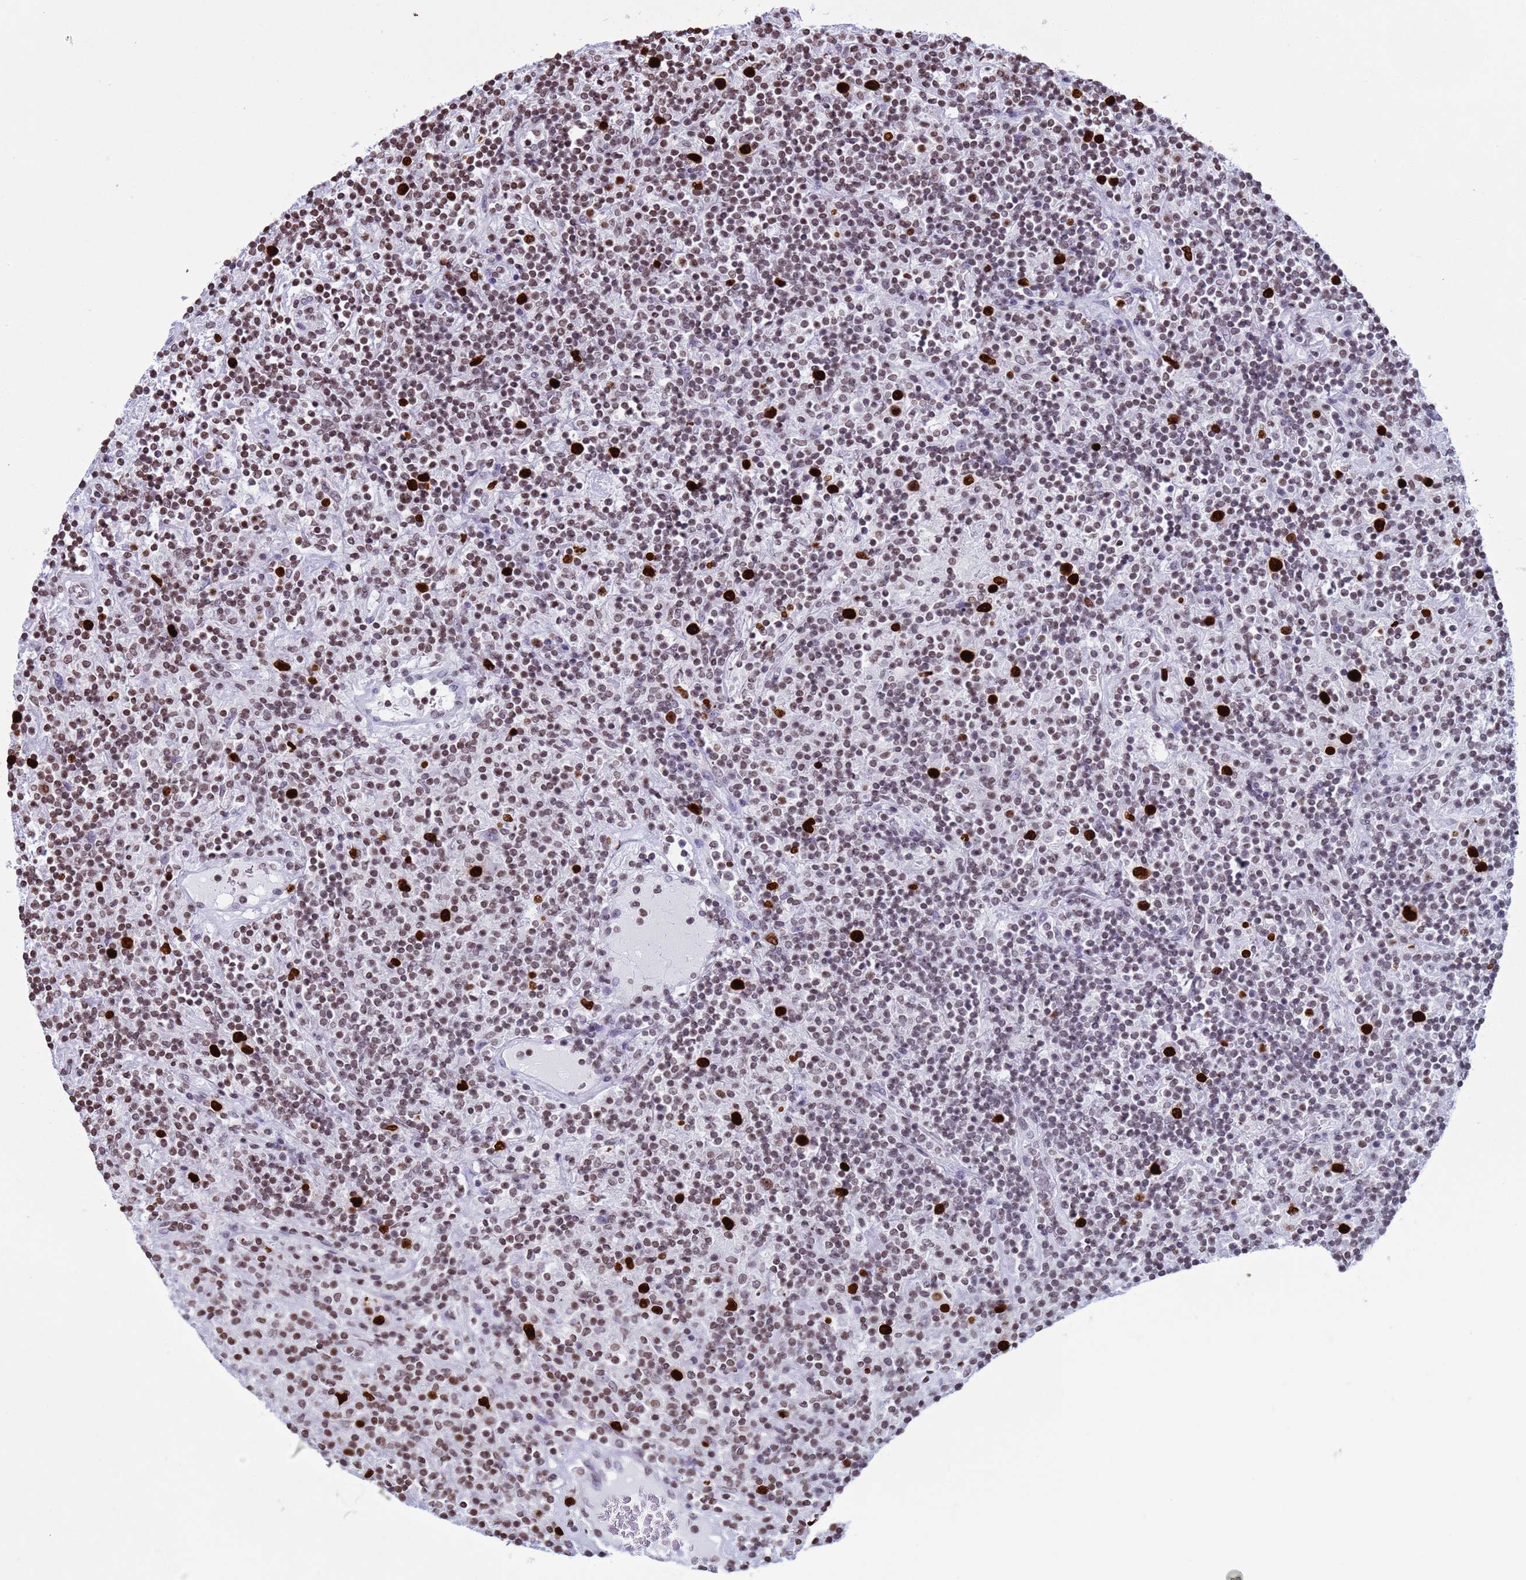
{"staining": {"intensity": "negative", "quantity": "none", "location": "none"}, "tissue": "lymphoma", "cell_type": "Tumor cells", "image_type": "cancer", "snomed": [{"axis": "morphology", "description": "Hodgkin's disease, NOS"}, {"axis": "topography", "description": "Lymph node"}], "caption": "This image is of Hodgkin's disease stained with immunohistochemistry to label a protein in brown with the nuclei are counter-stained blue. There is no staining in tumor cells.", "gene": "H4C8", "patient": {"sex": "male", "age": 70}}